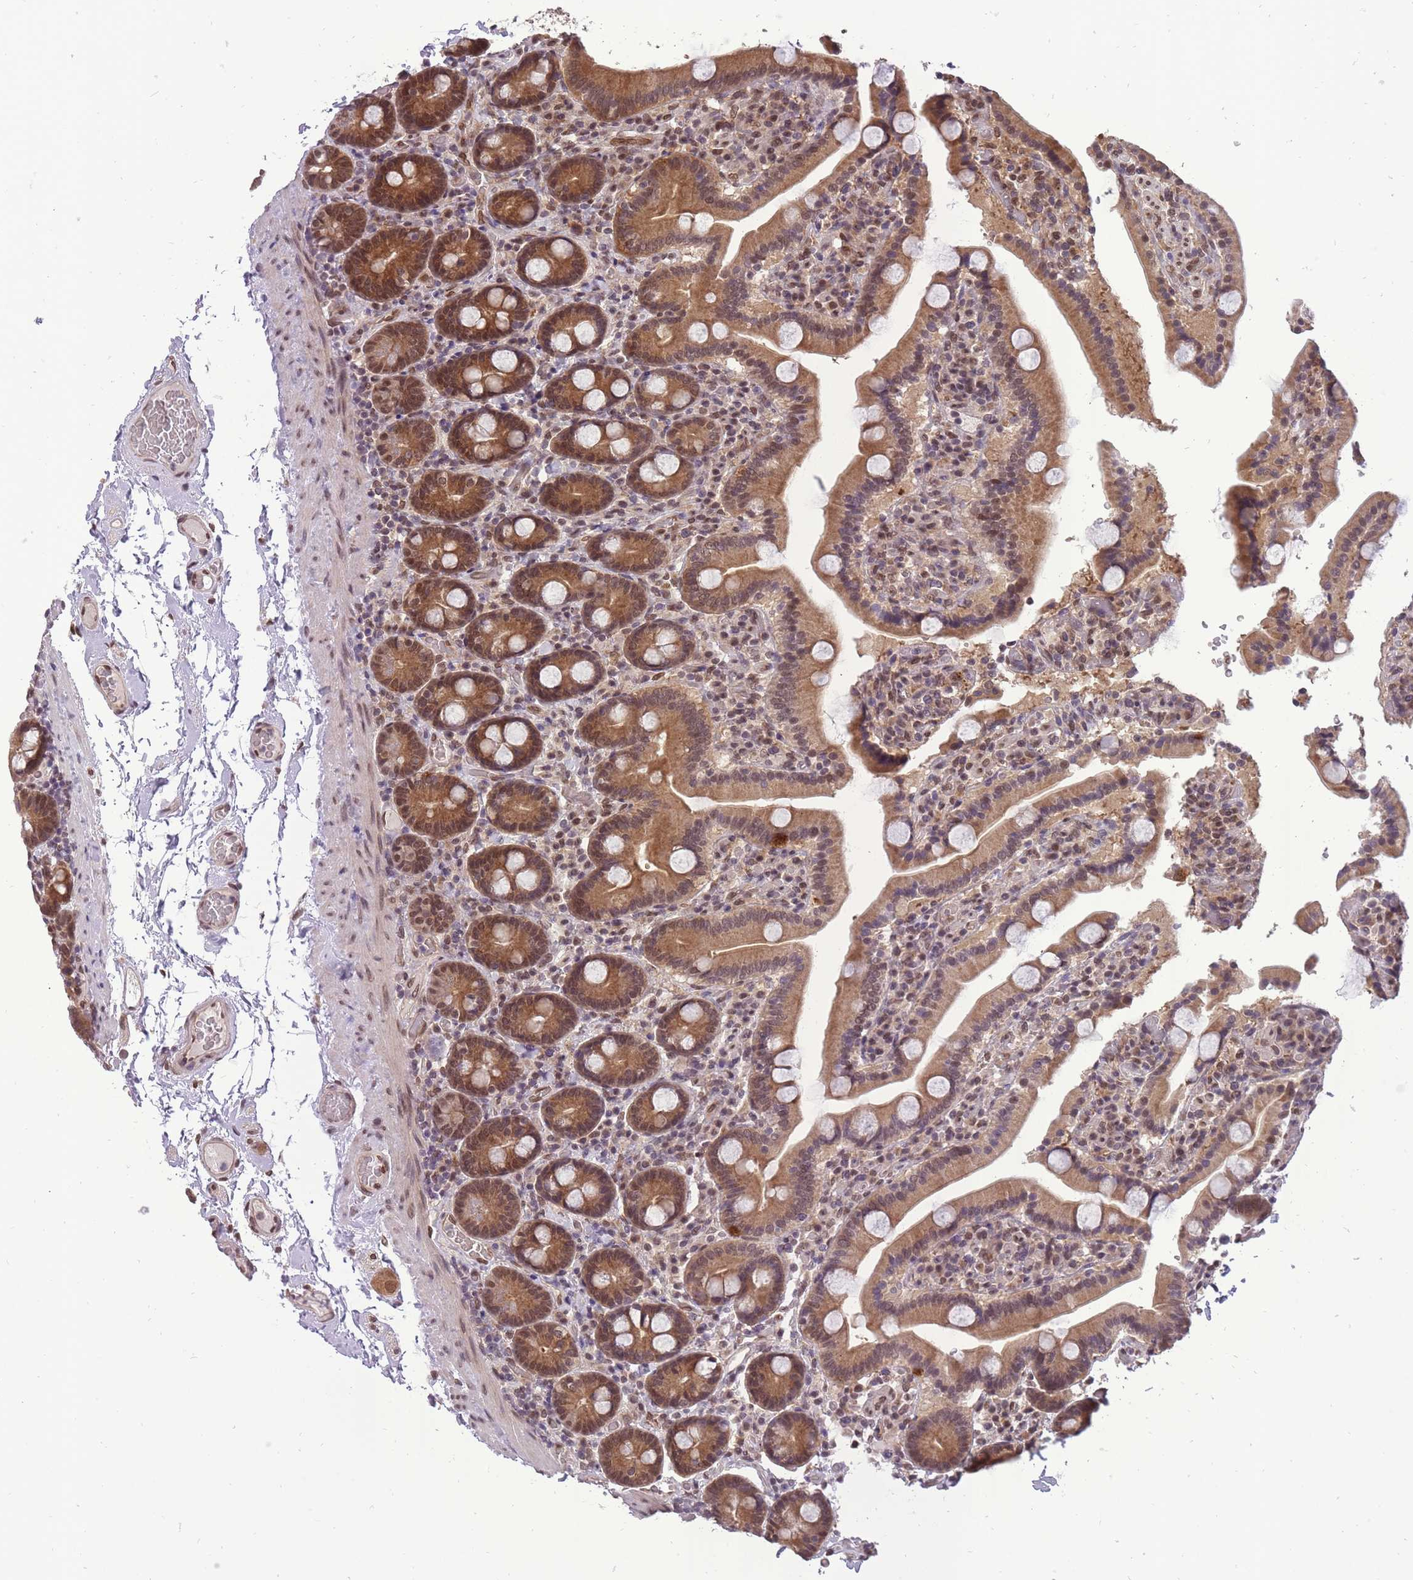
{"staining": {"intensity": "moderate", "quantity": ">75%", "location": "cytoplasmic/membranous,nuclear"}, "tissue": "duodenum", "cell_type": "Glandular cells", "image_type": "normal", "snomed": [{"axis": "morphology", "description": "Normal tissue, NOS"}, {"axis": "topography", "description": "Duodenum"}], "caption": "Immunohistochemistry (IHC) staining of normal duodenum, which displays medium levels of moderate cytoplasmic/membranous,nuclear staining in approximately >75% of glandular cells indicating moderate cytoplasmic/membranous,nuclear protein expression. The staining was performed using DAB (3,3'-diaminobenzidine) (brown) for protein detection and nuclei were counterstained in hematoxylin (blue).", "gene": "CDIP1", "patient": {"sex": "male", "age": 55}}